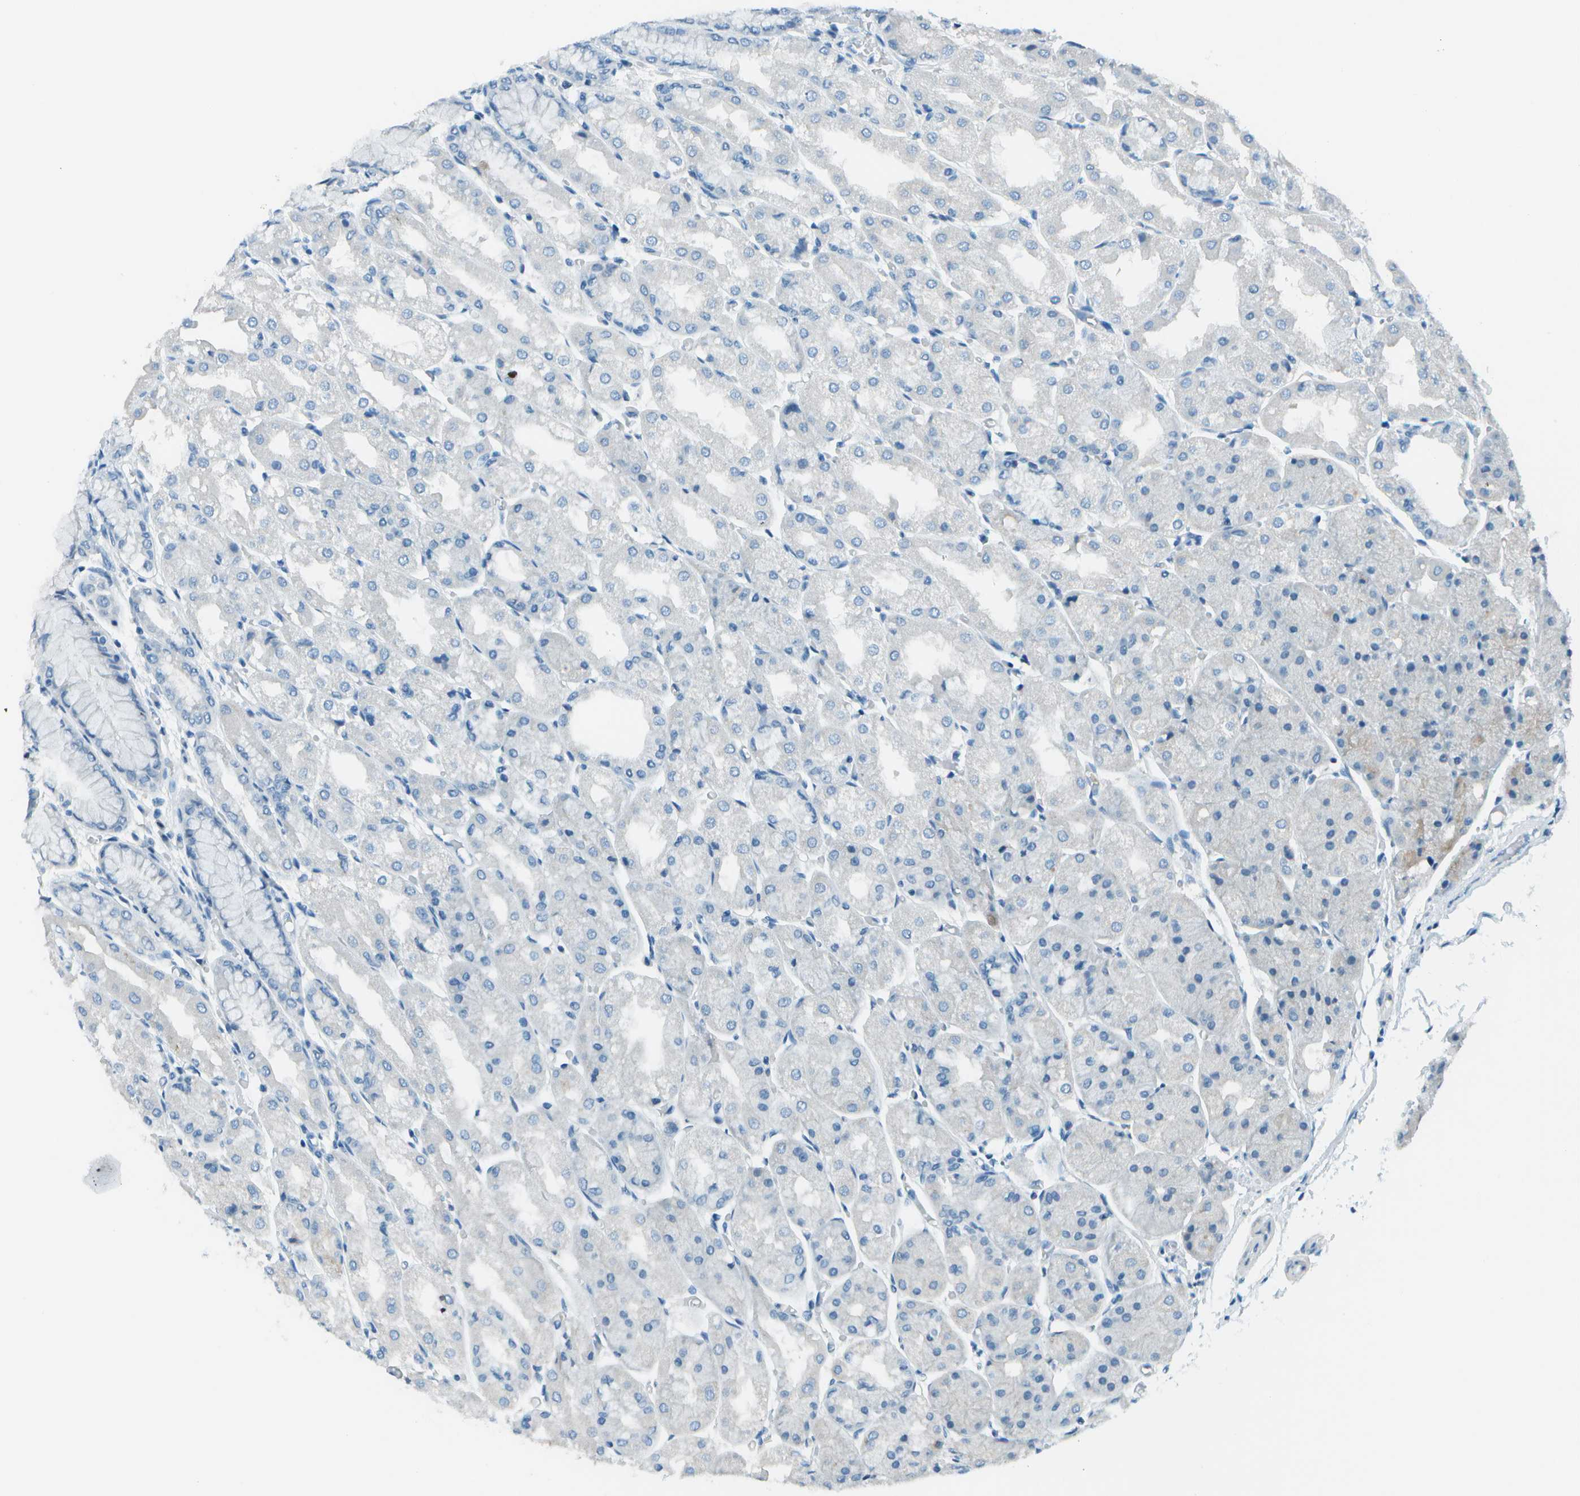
{"staining": {"intensity": "negative", "quantity": "none", "location": "none"}, "tissue": "stomach", "cell_type": "Glandular cells", "image_type": "normal", "snomed": [{"axis": "morphology", "description": "Normal tissue, NOS"}, {"axis": "topography", "description": "Stomach, upper"}], "caption": "The image reveals no significant expression in glandular cells of stomach. (Brightfield microscopy of DAB IHC at high magnification).", "gene": "FGF1", "patient": {"sex": "male", "age": 72}}